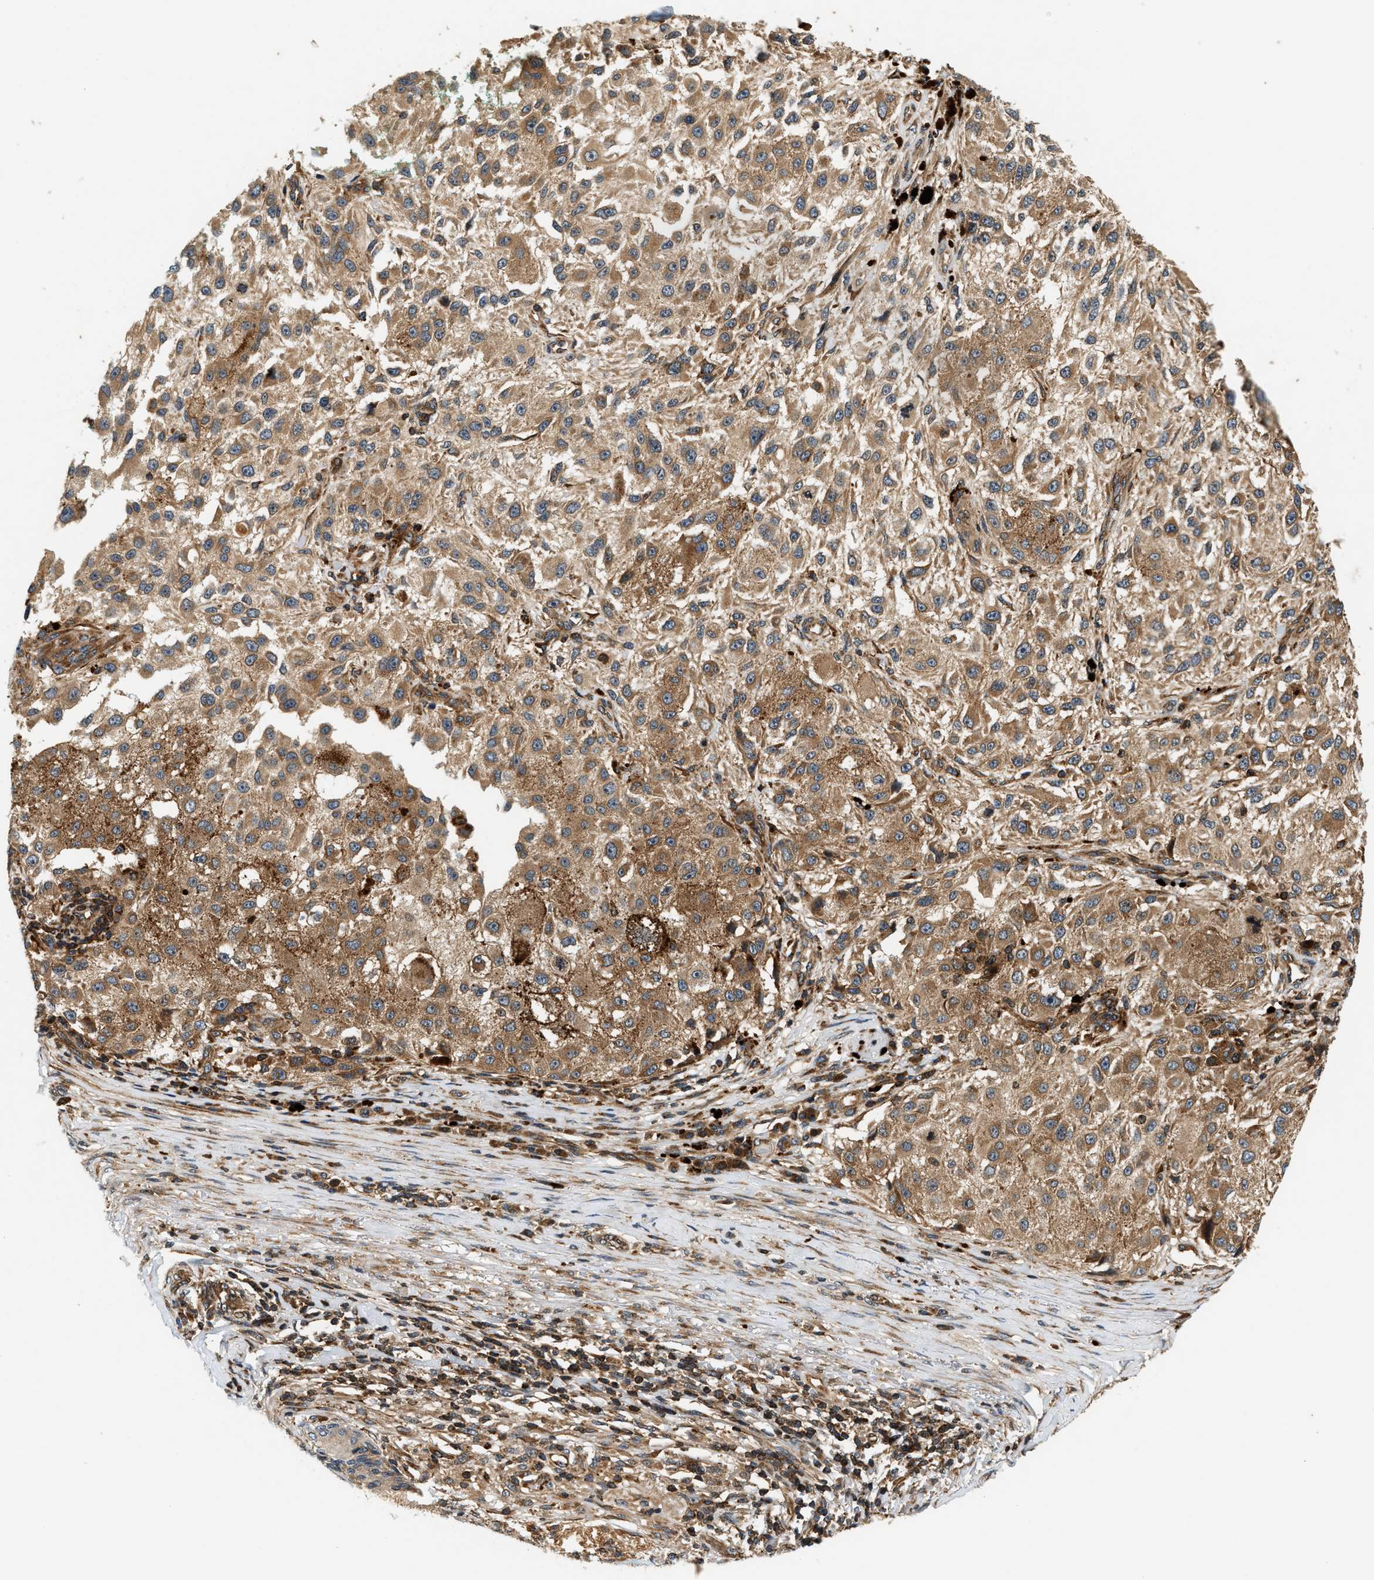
{"staining": {"intensity": "moderate", "quantity": ">75%", "location": "cytoplasmic/membranous"}, "tissue": "melanoma", "cell_type": "Tumor cells", "image_type": "cancer", "snomed": [{"axis": "morphology", "description": "Necrosis, NOS"}, {"axis": "morphology", "description": "Malignant melanoma, NOS"}, {"axis": "topography", "description": "Skin"}], "caption": "Melanoma stained for a protein reveals moderate cytoplasmic/membranous positivity in tumor cells. The staining was performed using DAB (3,3'-diaminobenzidine), with brown indicating positive protein expression. Nuclei are stained blue with hematoxylin.", "gene": "SAMD9", "patient": {"sex": "female", "age": 87}}